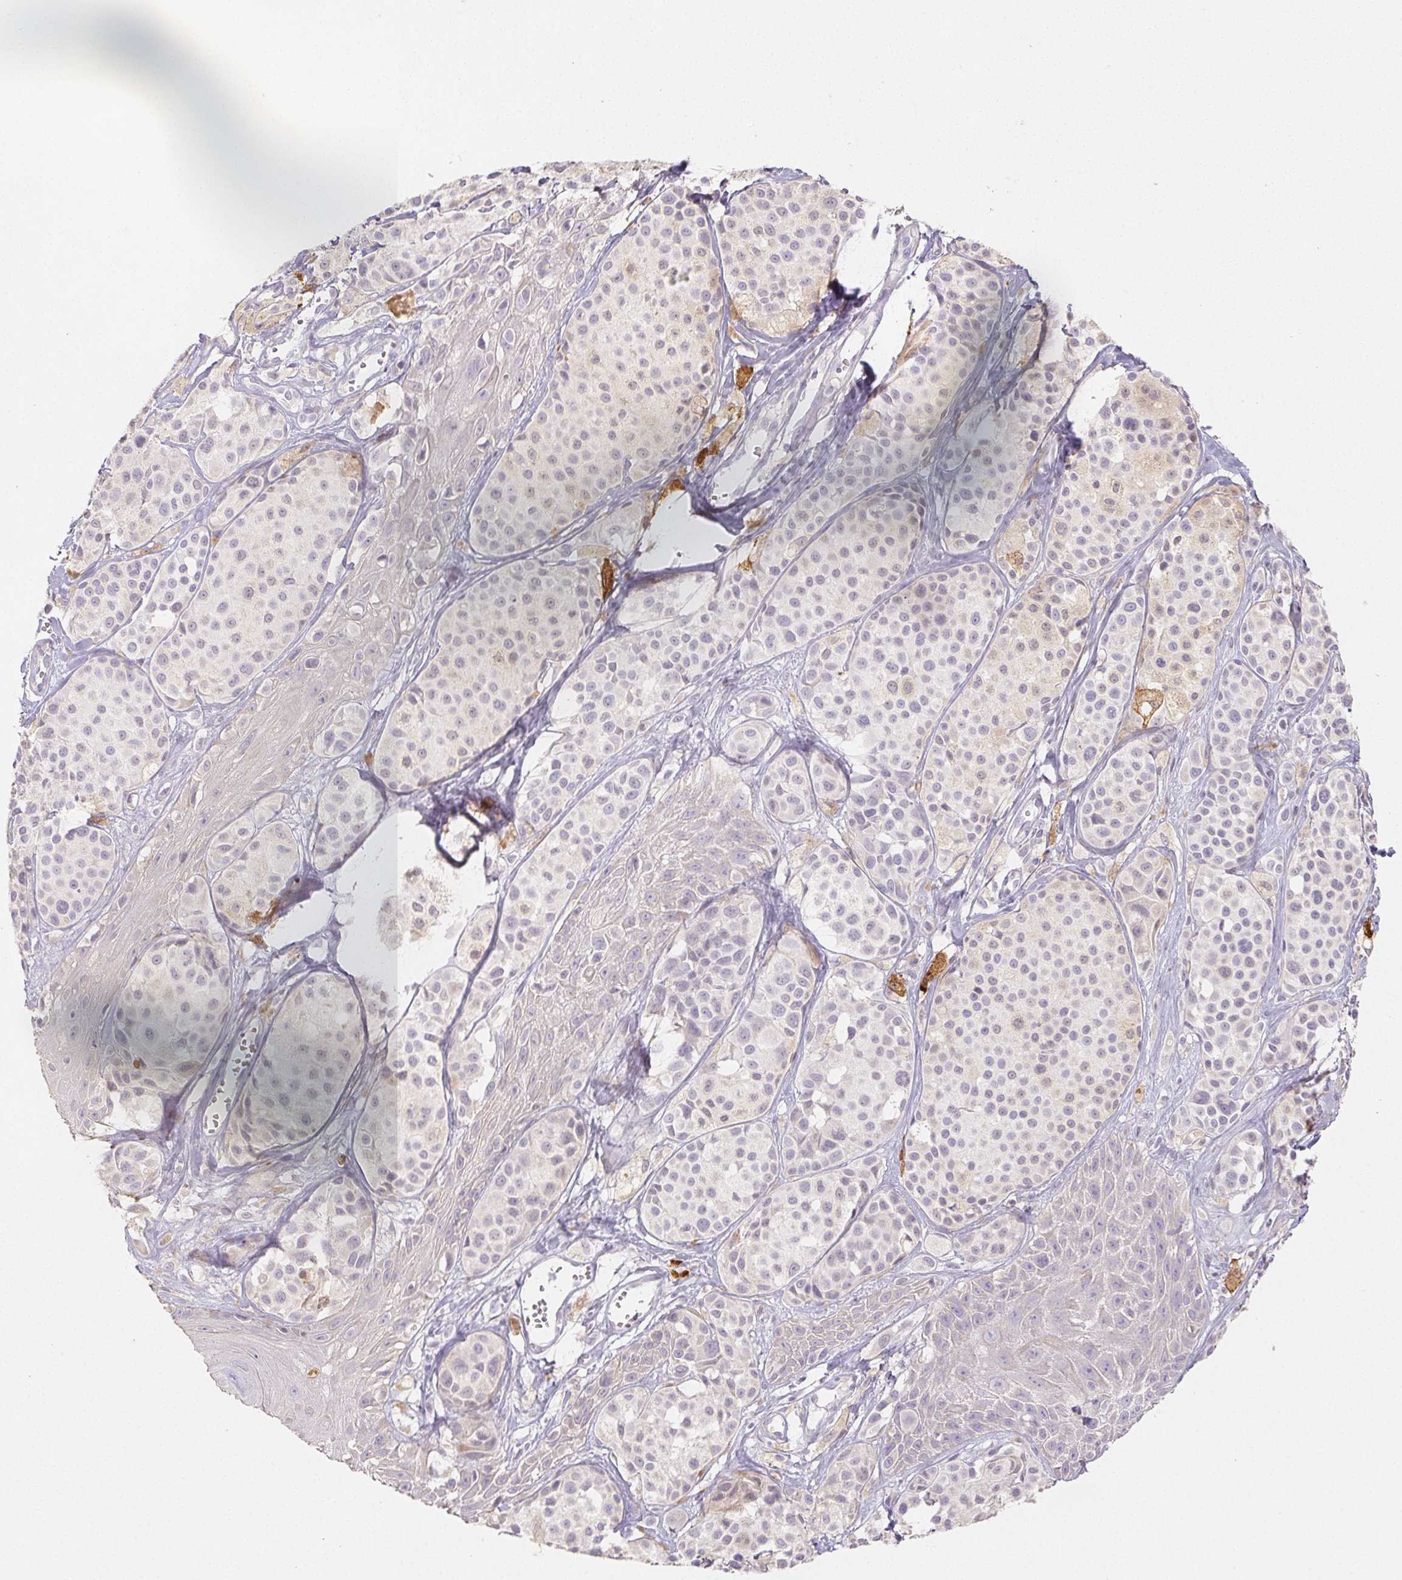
{"staining": {"intensity": "negative", "quantity": "none", "location": "none"}, "tissue": "melanoma", "cell_type": "Tumor cells", "image_type": "cancer", "snomed": [{"axis": "morphology", "description": "Malignant melanoma, NOS"}, {"axis": "topography", "description": "Skin"}], "caption": "This is an immunohistochemistry micrograph of malignant melanoma. There is no positivity in tumor cells.", "gene": "ACVR1B", "patient": {"sex": "male", "age": 77}}